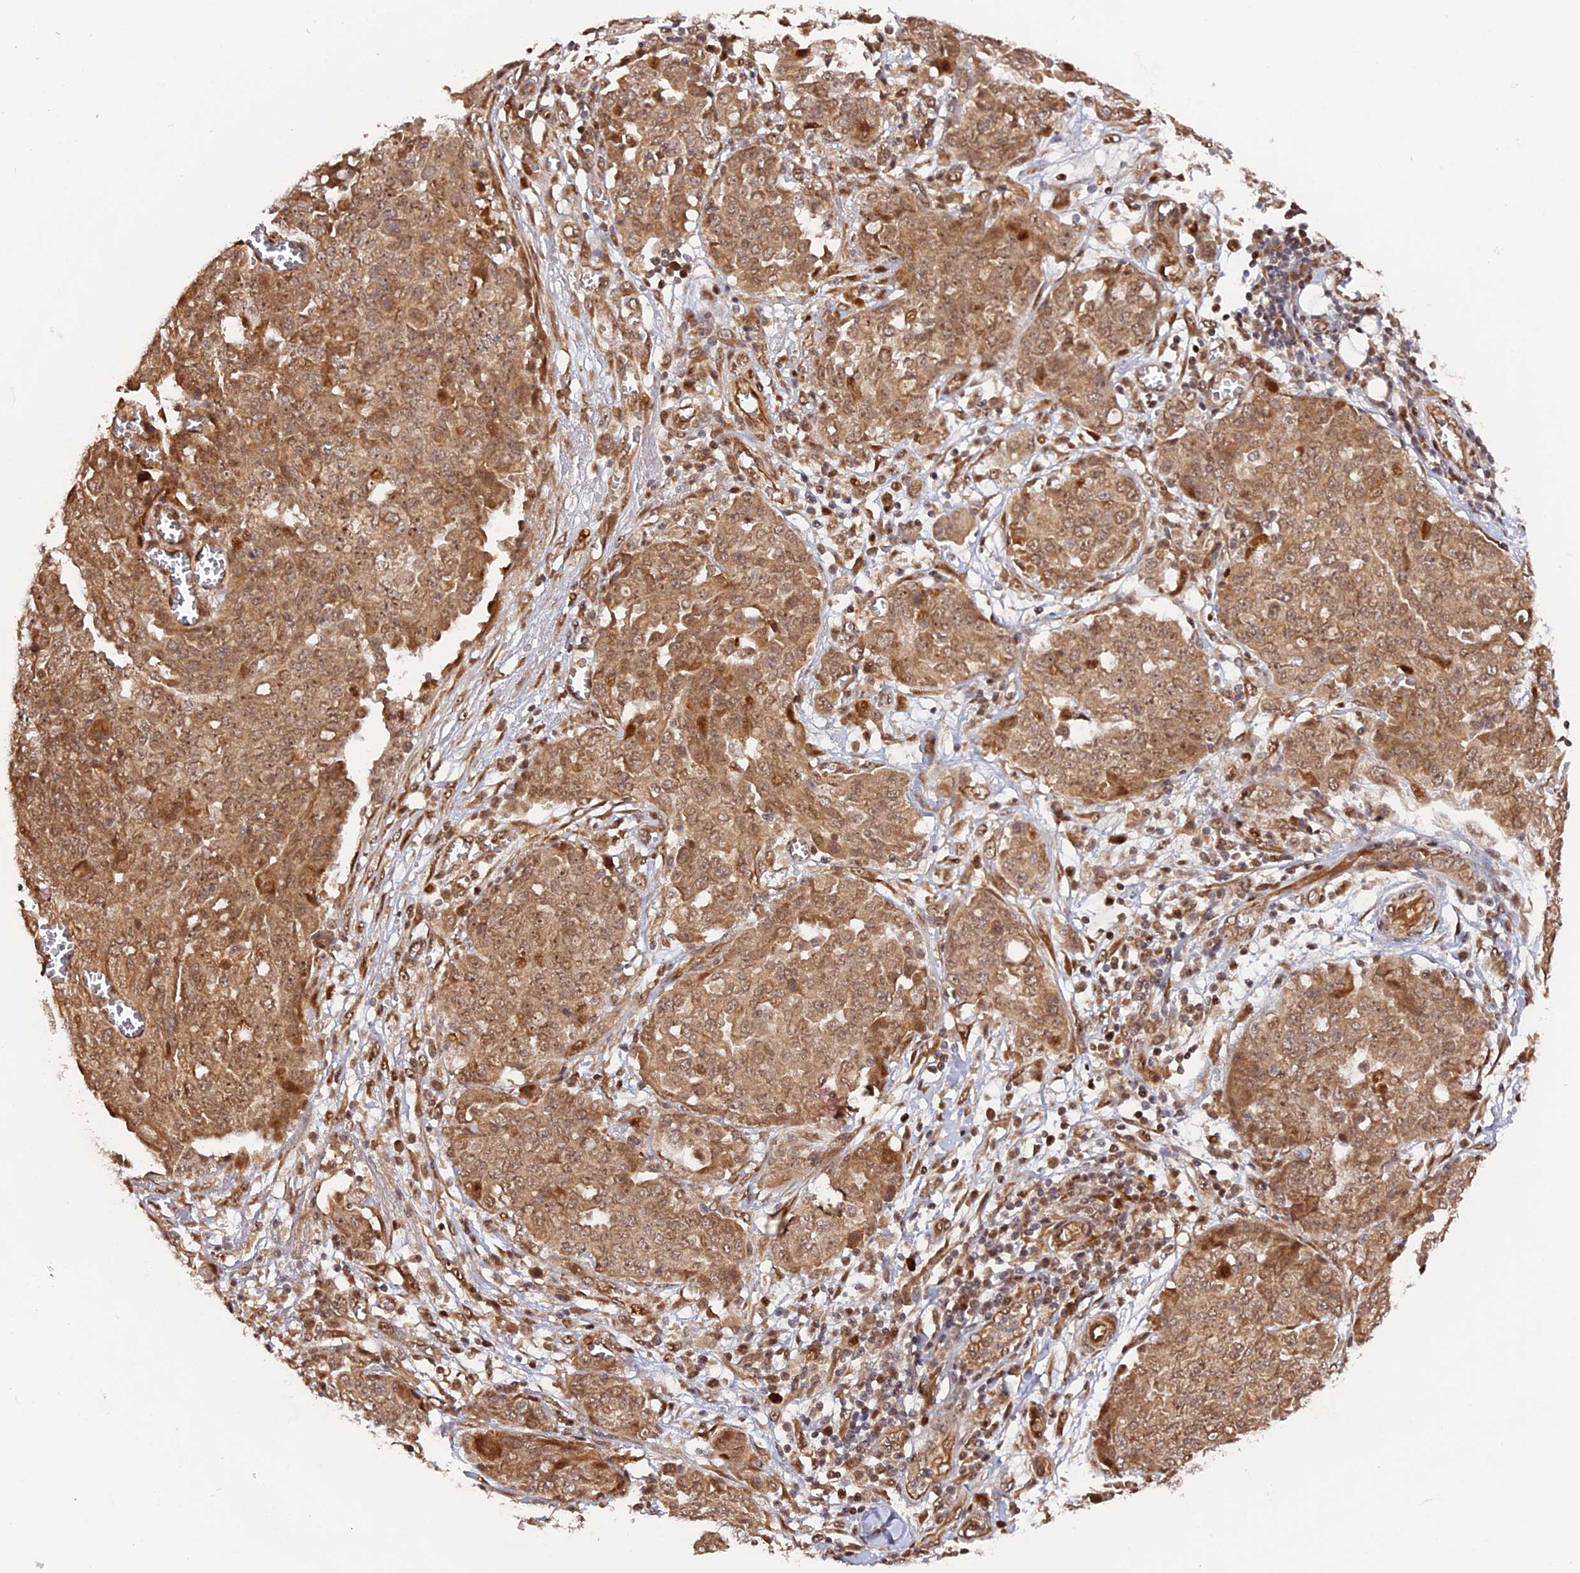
{"staining": {"intensity": "moderate", "quantity": ">75%", "location": "cytoplasmic/membranous,nuclear"}, "tissue": "ovarian cancer", "cell_type": "Tumor cells", "image_type": "cancer", "snomed": [{"axis": "morphology", "description": "Cystadenocarcinoma, serous, NOS"}, {"axis": "topography", "description": "Soft tissue"}, {"axis": "topography", "description": "Ovary"}], "caption": "Ovarian serous cystadenocarcinoma stained with a brown dye shows moderate cytoplasmic/membranous and nuclear positive positivity in about >75% of tumor cells.", "gene": "ANKRD24", "patient": {"sex": "female", "age": 57}}